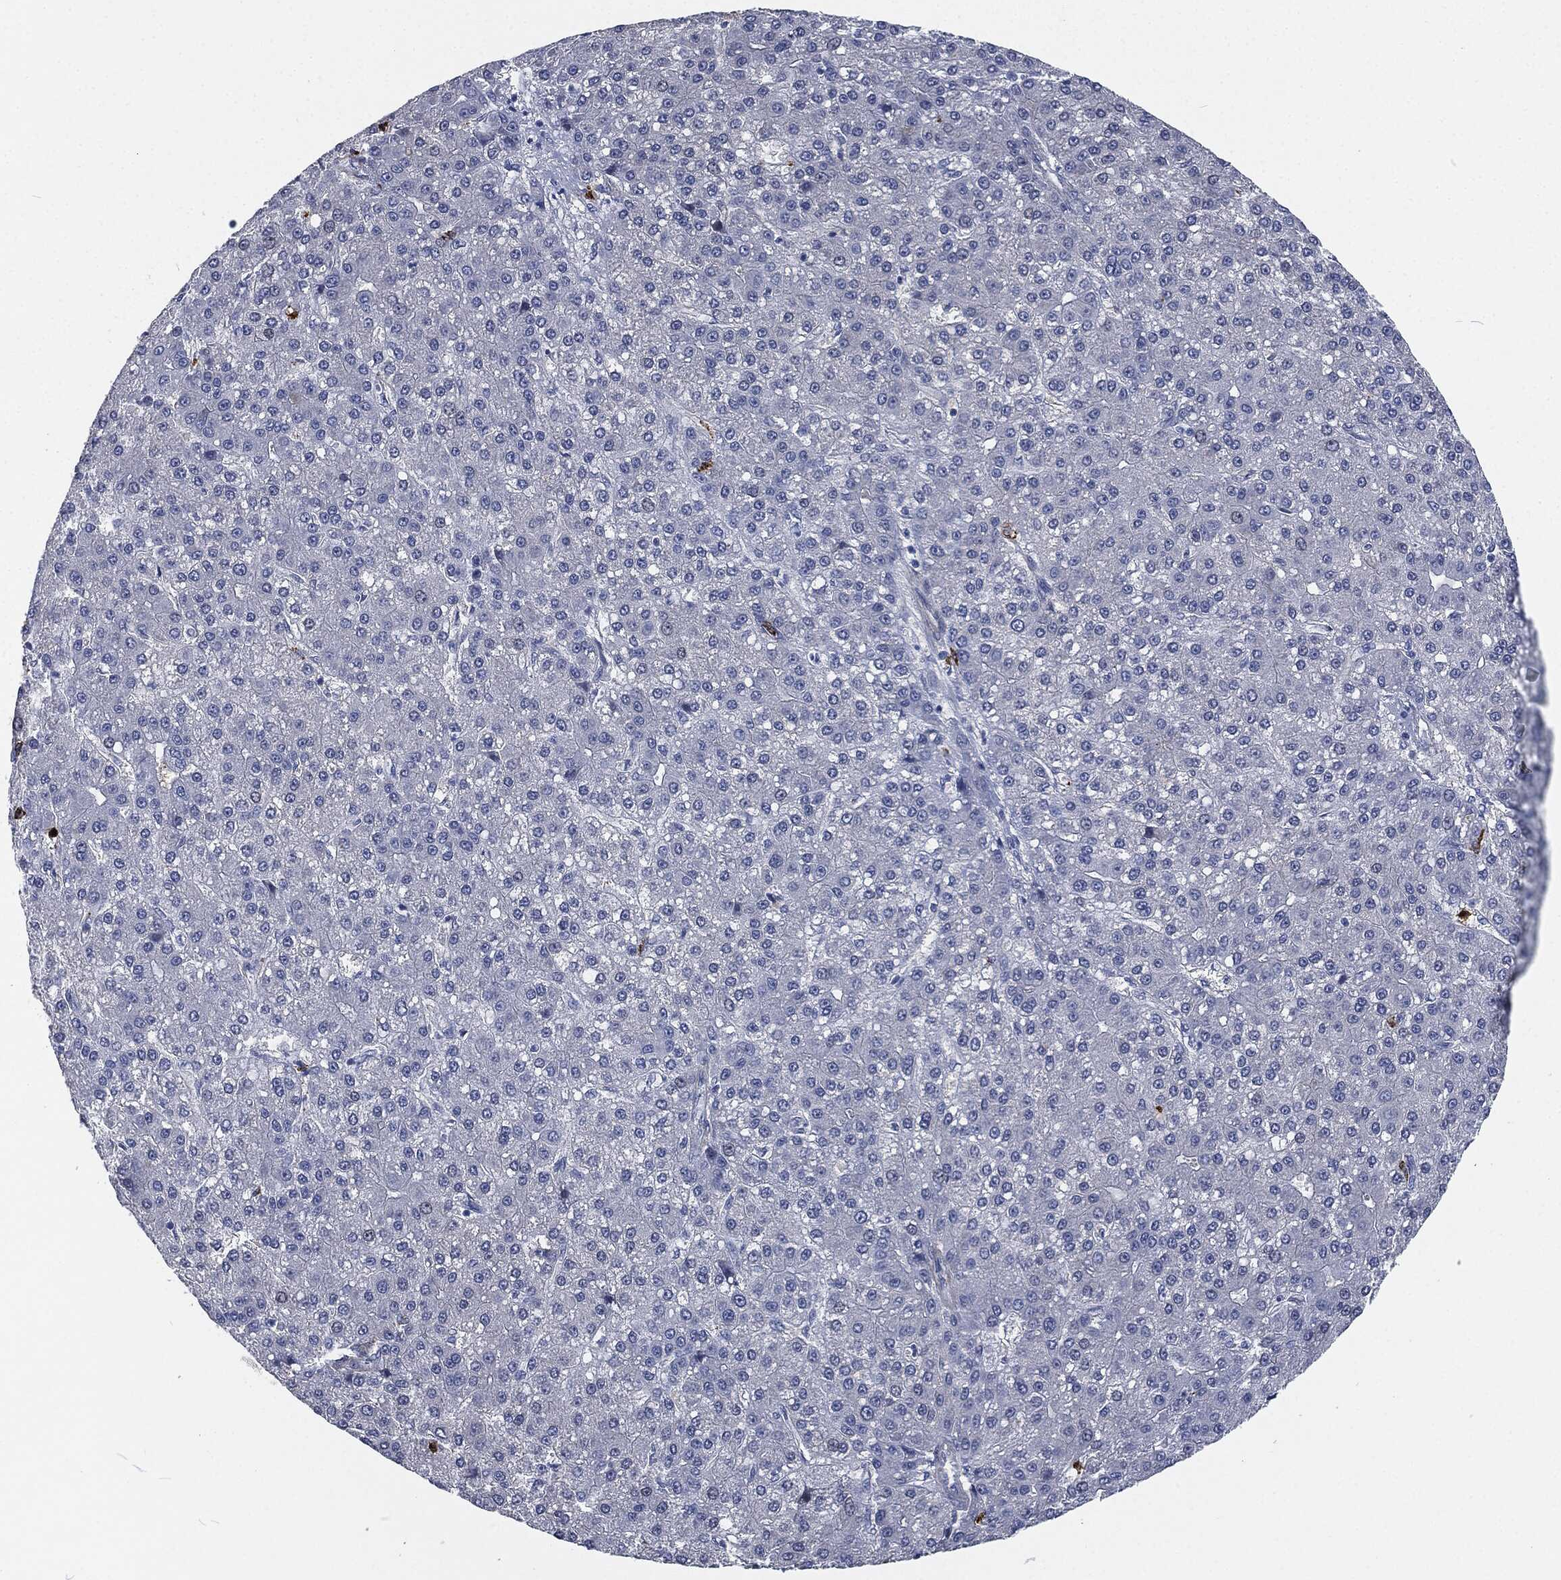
{"staining": {"intensity": "negative", "quantity": "none", "location": "none"}, "tissue": "liver cancer", "cell_type": "Tumor cells", "image_type": "cancer", "snomed": [{"axis": "morphology", "description": "Carcinoma, Hepatocellular, NOS"}, {"axis": "topography", "description": "Liver"}], "caption": "Liver cancer (hepatocellular carcinoma) was stained to show a protein in brown. There is no significant staining in tumor cells.", "gene": "MPO", "patient": {"sex": "male", "age": 67}}